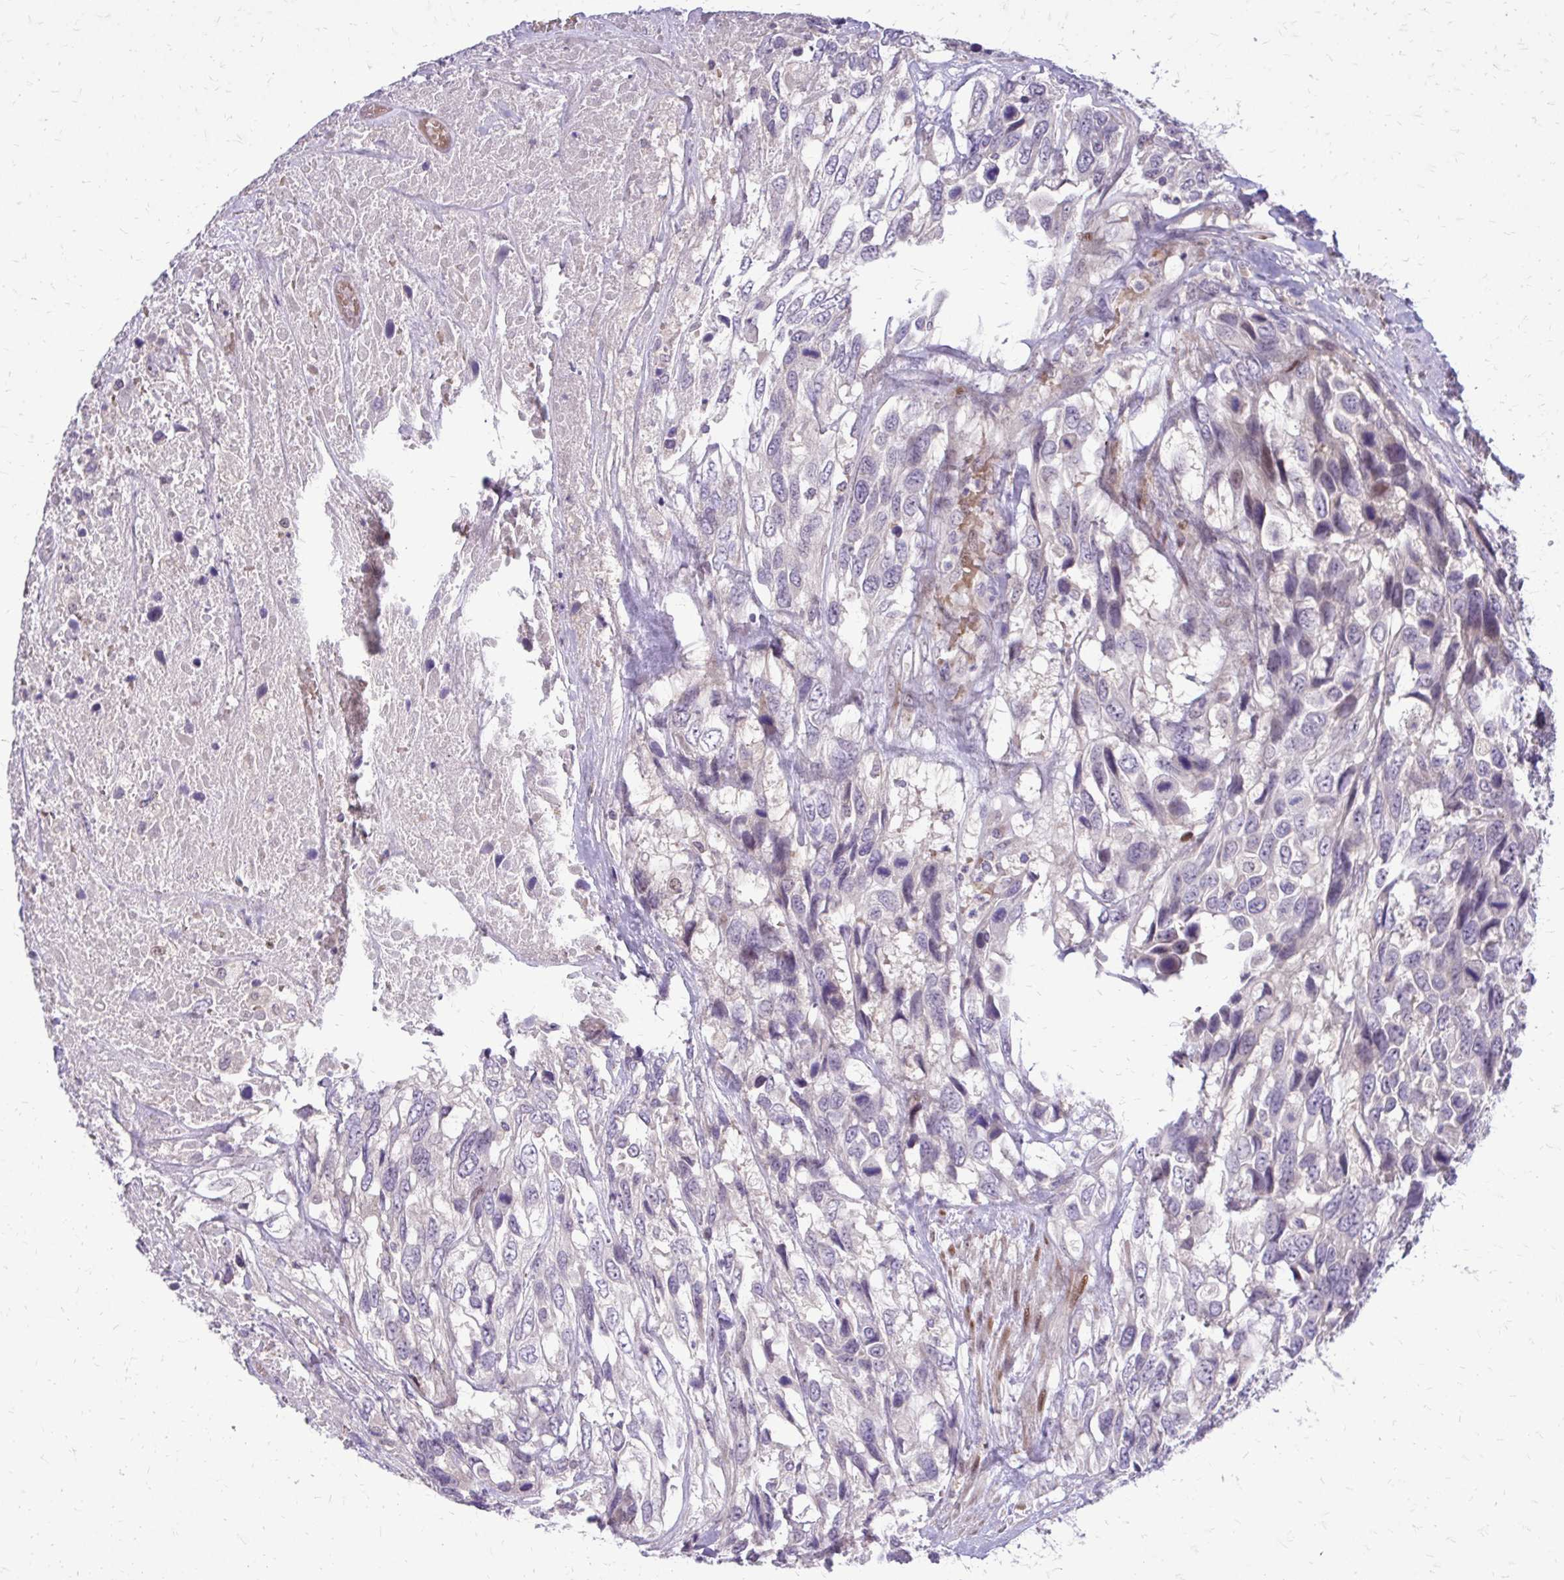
{"staining": {"intensity": "negative", "quantity": "none", "location": "none"}, "tissue": "urothelial cancer", "cell_type": "Tumor cells", "image_type": "cancer", "snomed": [{"axis": "morphology", "description": "Urothelial carcinoma, High grade"}, {"axis": "topography", "description": "Urinary bladder"}], "caption": "DAB immunohistochemical staining of urothelial cancer displays no significant positivity in tumor cells.", "gene": "PPDPFL", "patient": {"sex": "female", "age": 70}}